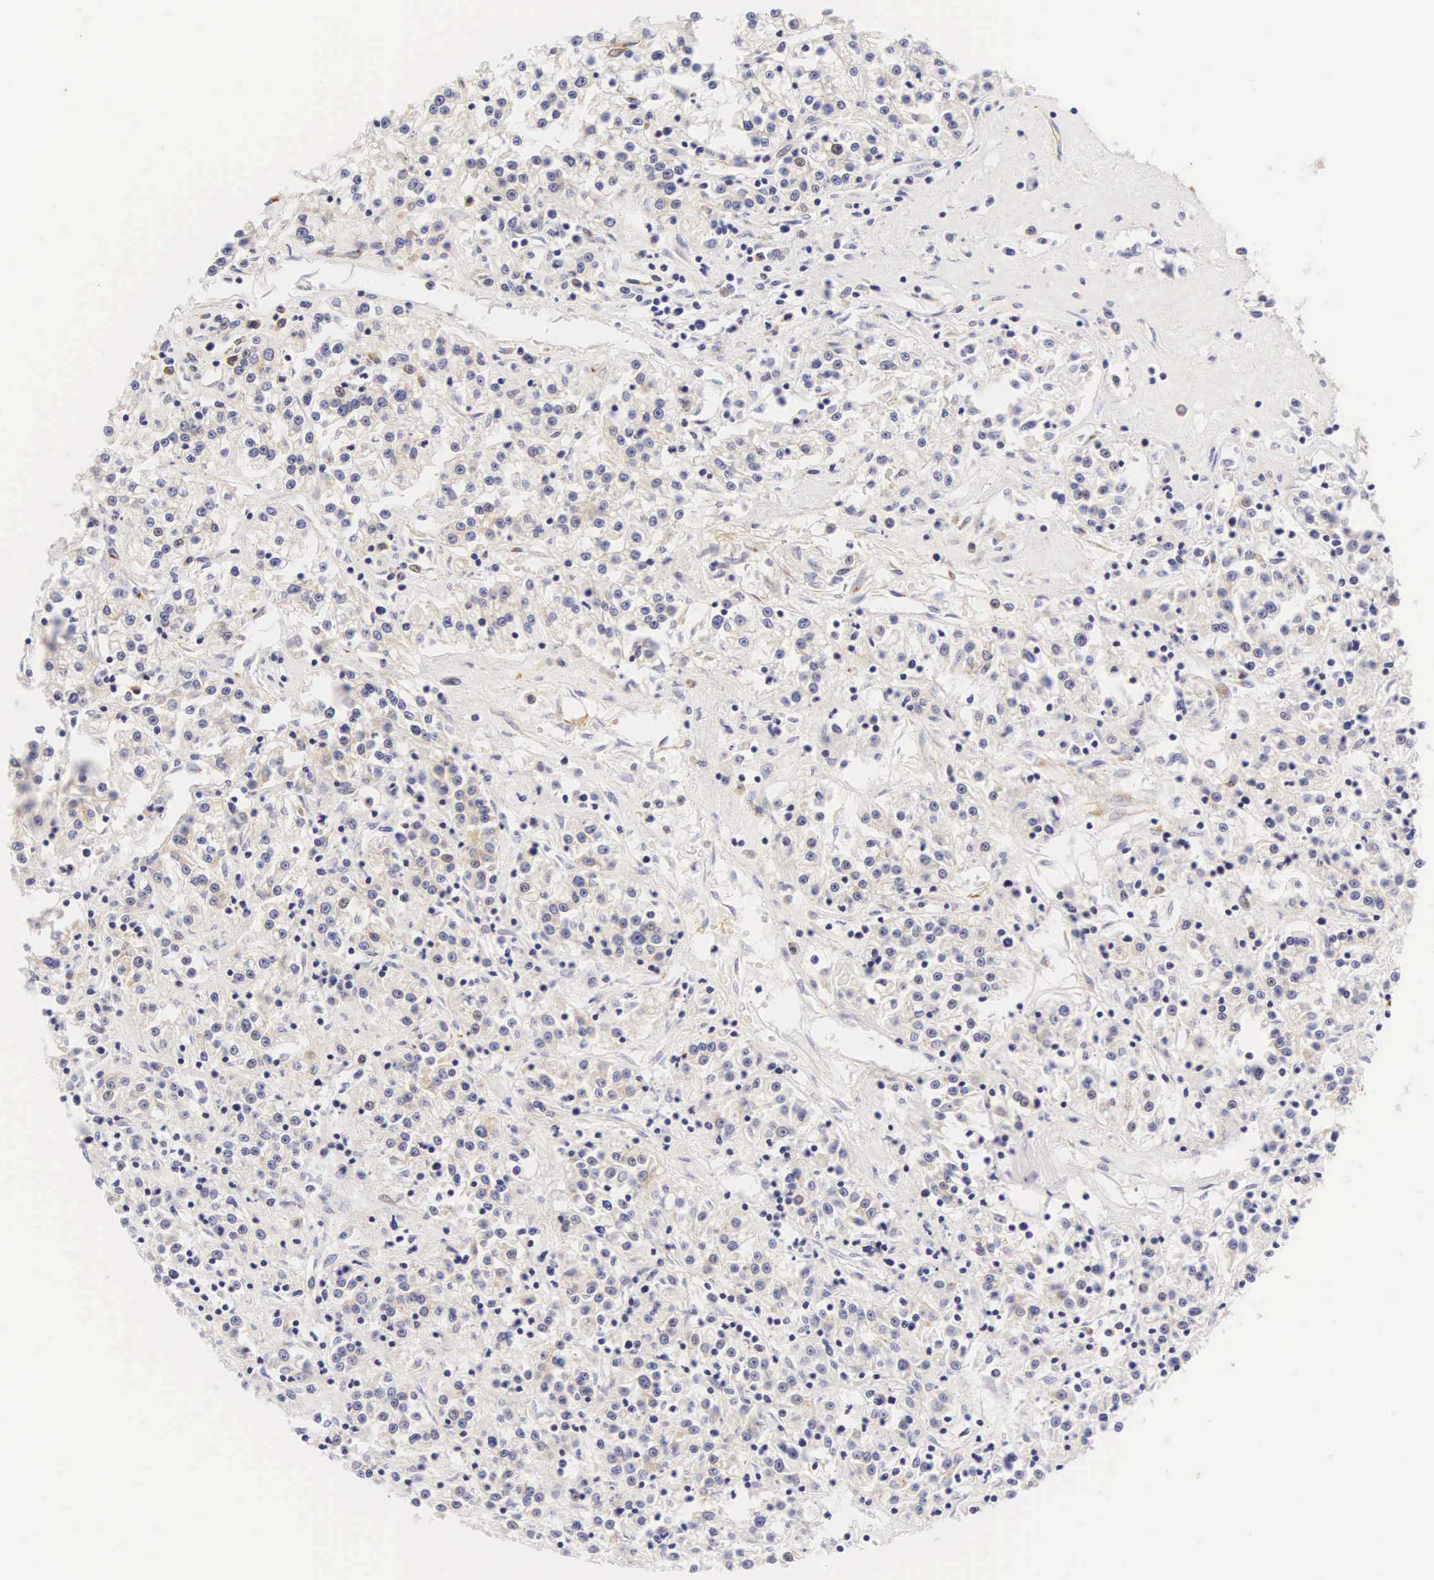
{"staining": {"intensity": "negative", "quantity": "none", "location": "none"}, "tissue": "renal cancer", "cell_type": "Tumor cells", "image_type": "cancer", "snomed": [{"axis": "morphology", "description": "Adenocarcinoma, NOS"}, {"axis": "topography", "description": "Kidney"}], "caption": "A micrograph of adenocarcinoma (renal) stained for a protein demonstrates no brown staining in tumor cells.", "gene": "CD99", "patient": {"sex": "female", "age": 76}}